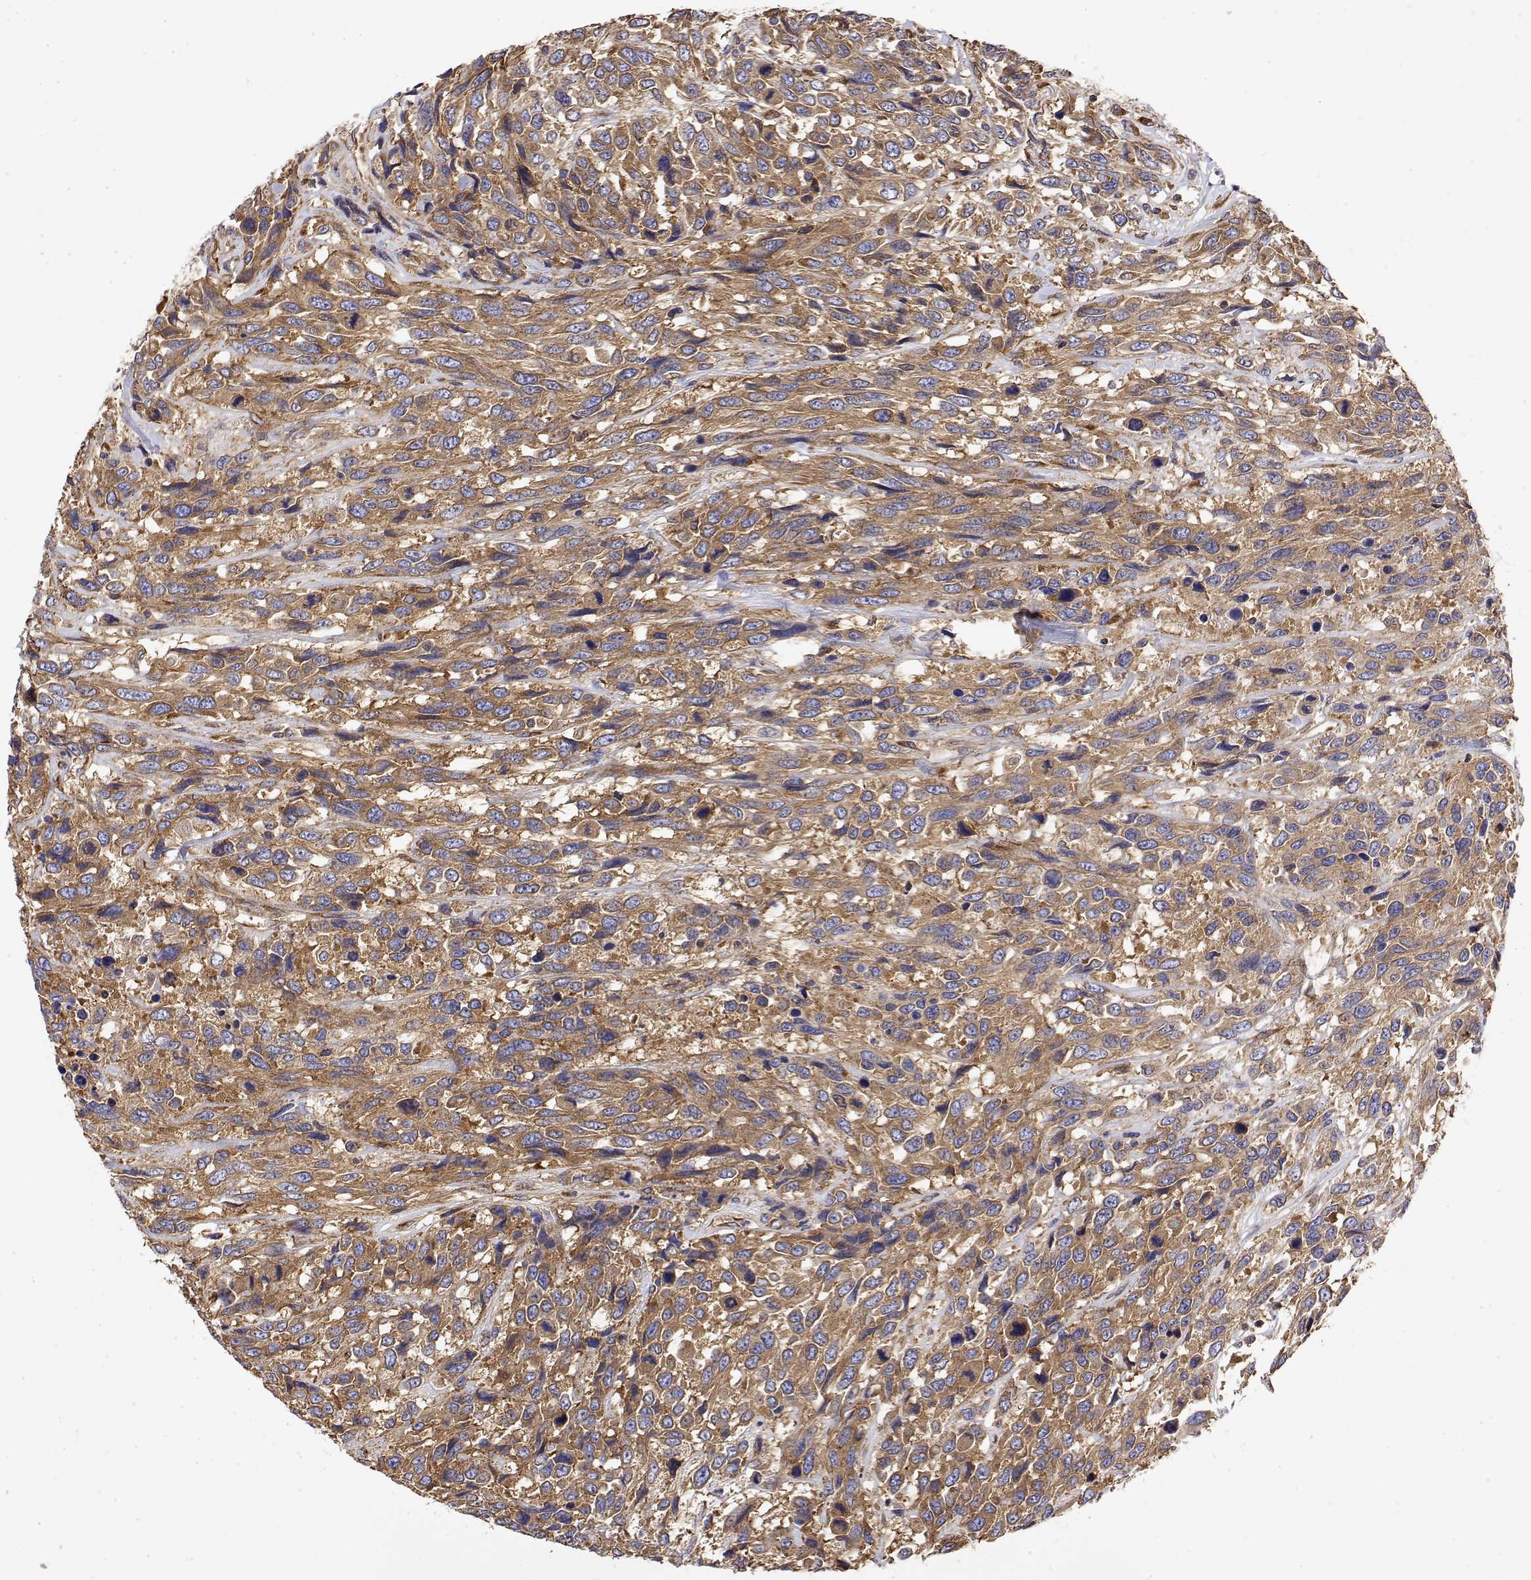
{"staining": {"intensity": "moderate", "quantity": ">75%", "location": "cytoplasmic/membranous"}, "tissue": "urothelial cancer", "cell_type": "Tumor cells", "image_type": "cancer", "snomed": [{"axis": "morphology", "description": "Urothelial carcinoma, High grade"}, {"axis": "topography", "description": "Urinary bladder"}], "caption": "Protein staining of high-grade urothelial carcinoma tissue exhibits moderate cytoplasmic/membranous expression in about >75% of tumor cells.", "gene": "EEF1G", "patient": {"sex": "female", "age": 70}}